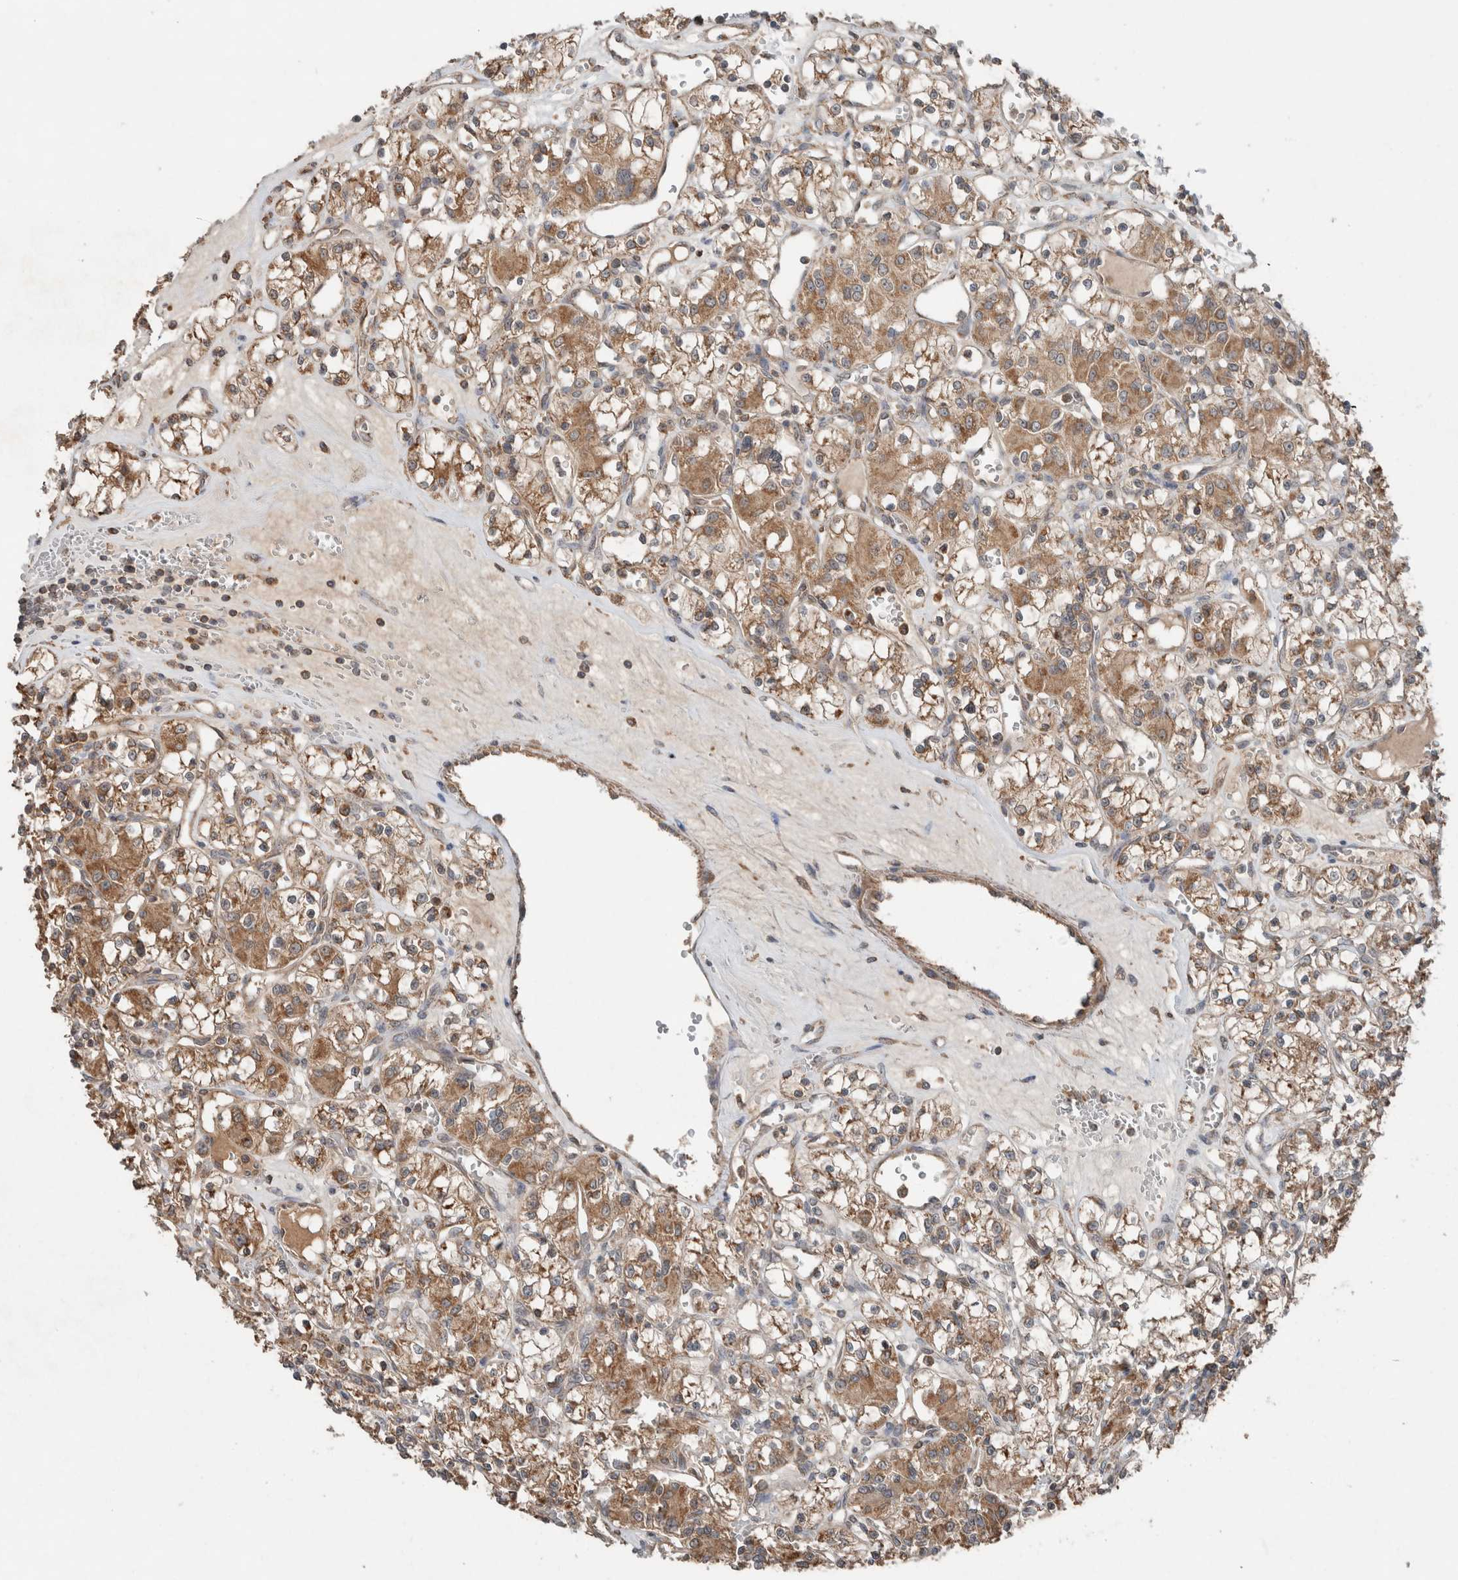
{"staining": {"intensity": "moderate", "quantity": "25%-75%", "location": "cytoplasmic/membranous"}, "tissue": "renal cancer", "cell_type": "Tumor cells", "image_type": "cancer", "snomed": [{"axis": "morphology", "description": "Adenocarcinoma, NOS"}, {"axis": "topography", "description": "Kidney"}], "caption": "Immunohistochemical staining of adenocarcinoma (renal) displays moderate cytoplasmic/membranous protein positivity in approximately 25%-75% of tumor cells.", "gene": "KLK14", "patient": {"sex": "female", "age": 59}}